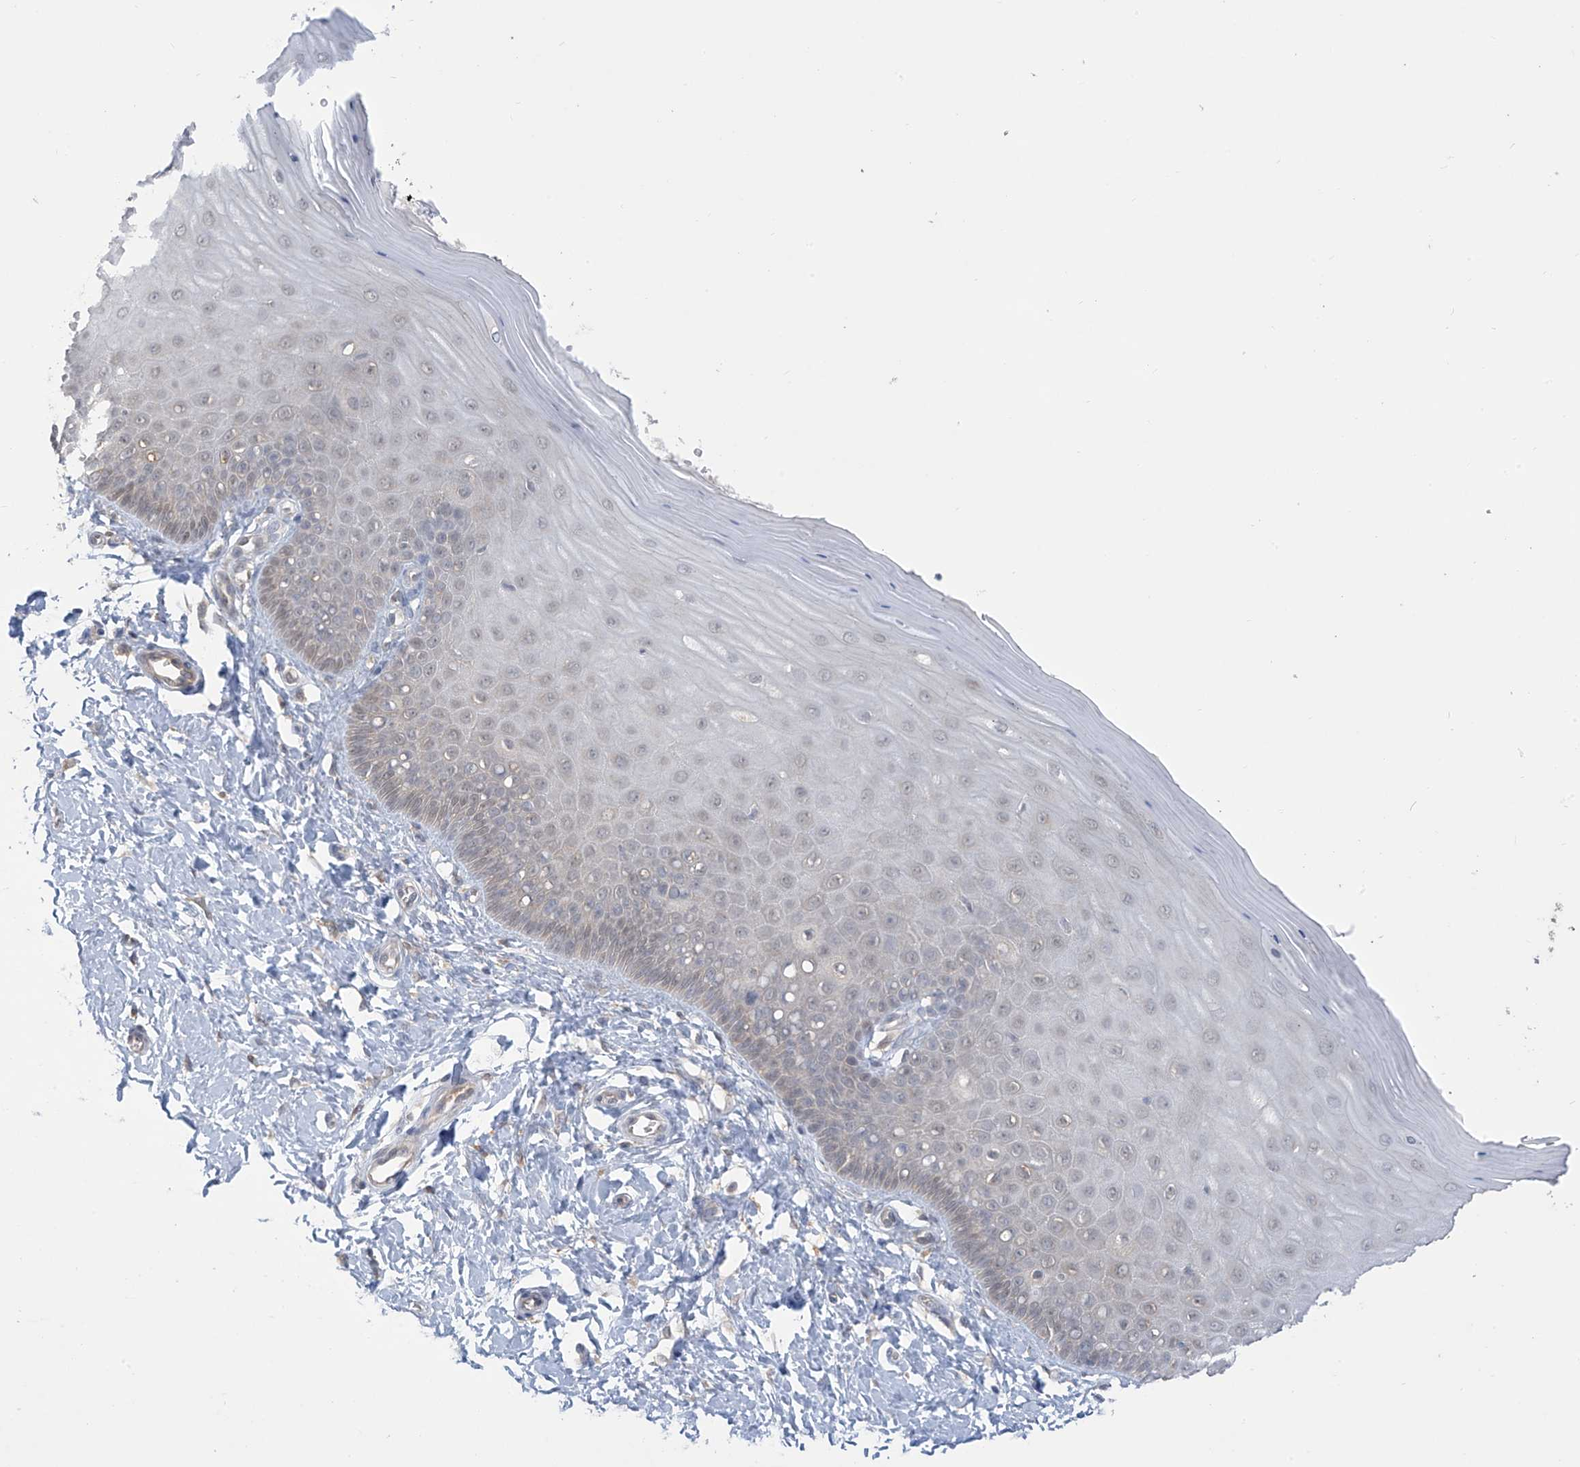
{"staining": {"intensity": "moderate", "quantity": "<25%", "location": "cytoplasmic/membranous,nuclear"}, "tissue": "cervix", "cell_type": "Glandular cells", "image_type": "normal", "snomed": [{"axis": "morphology", "description": "Normal tissue, NOS"}, {"axis": "topography", "description": "Cervix"}], "caption": "A brown stain highlights moderate cytoplasmic/membranous,nuclear expression of a protein in glandular cells of normal human cervix.", "gene": "IDH1", "patient": {"sex": "female", "age": 55}}